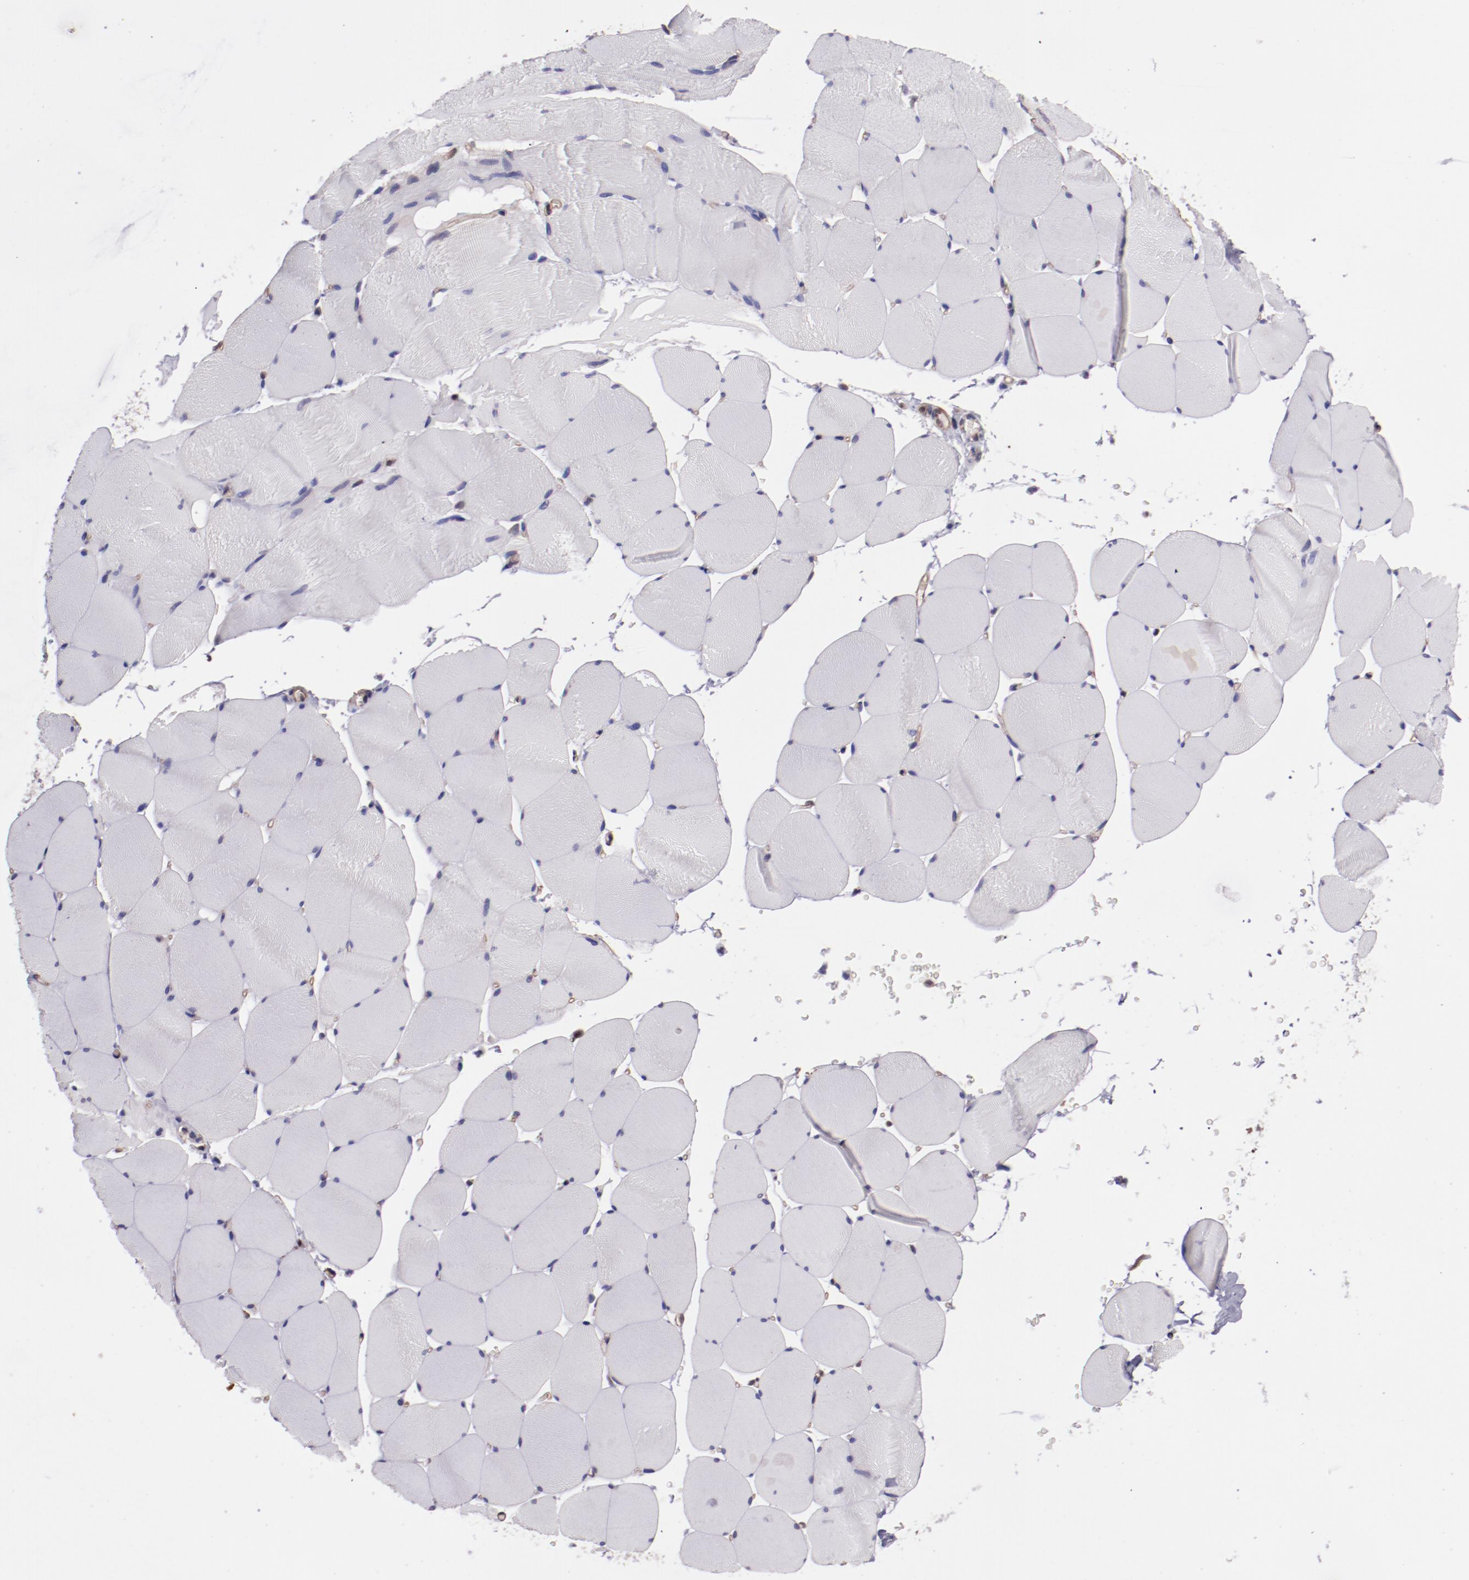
{"staining": {"intensity": "negative", "quantity": "none", "location": "none"}, "tissue": "skeletal muscle", "cell_type": "Myocytes", "image_type": "normal", "snomed": [{"axis": "morphology", "description": "Normal tissue, NOS"}, {"axis": "topography", "description": "Skeletal muscle"}], "caption": "Protein analysis of benign skeletal muscle displays no significant positivity in myocytes.", "gene": "ELF1", "patient": {"sex": "male", "age": 62}}